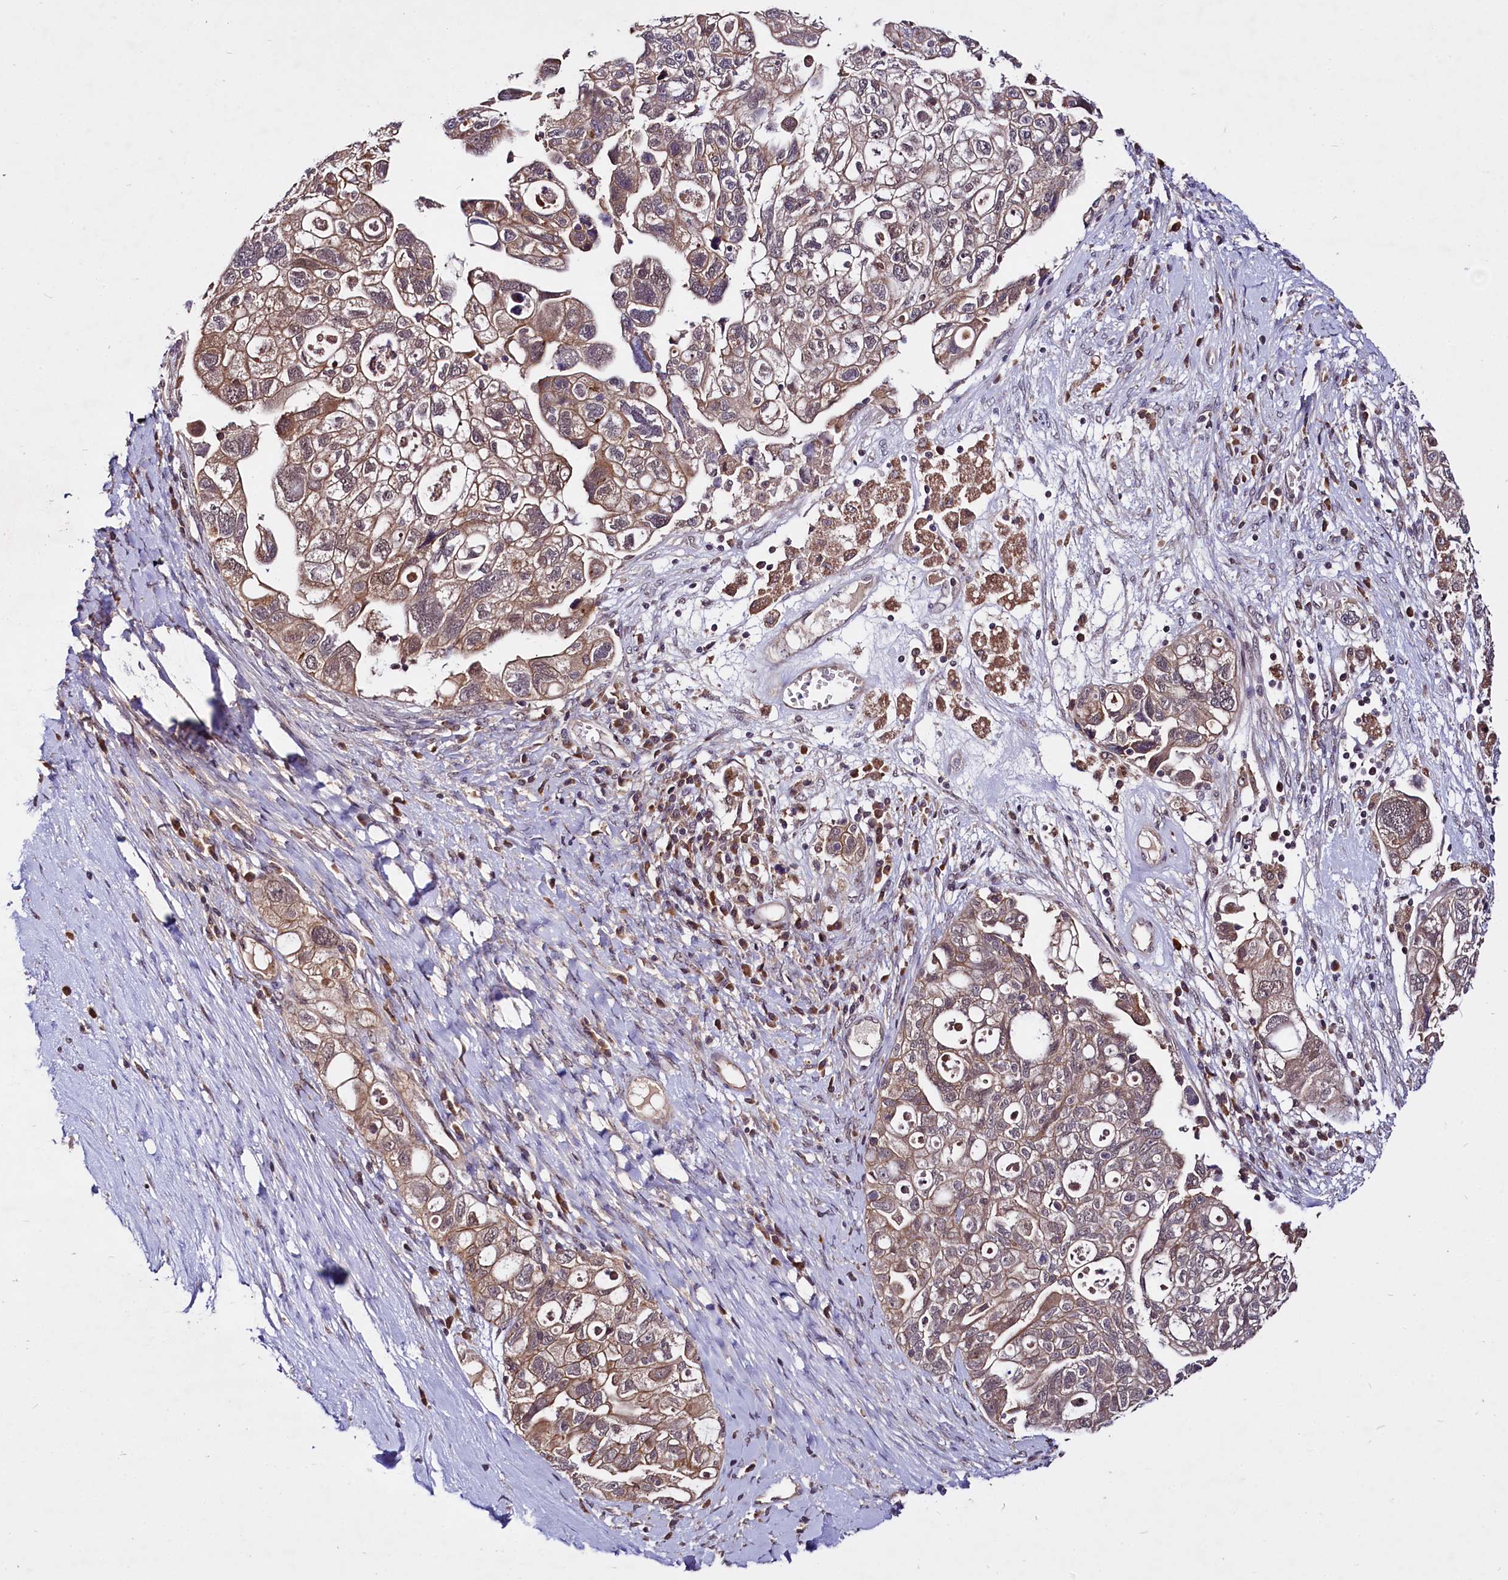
{"staining": {"intensity": "moderate", "quantity": ">75%", "location": "cytoplasmic/membranous"}, "tissue": "ovarian cancer", "cell_type": "Tumor cells", "image_type": "cancer", "snomed": [{"axis": "morphology", "description": "Carcinoma, NOS"}, {"axis": "morphology", "description": "Cystadenocarcinoma, serous, NOS"}, {"axis": "topography", "description": "Ovary"}], "caption": "This photomicrograph reveals immunohistochemistry (IHC) staining of carcinoma (ovarian), with medium moderate cytoplasmic/membranous positivity in approximately >75% of tumor cells.", "gene": "UBE3A", "patient": {"sex": "female", "age": 69}}